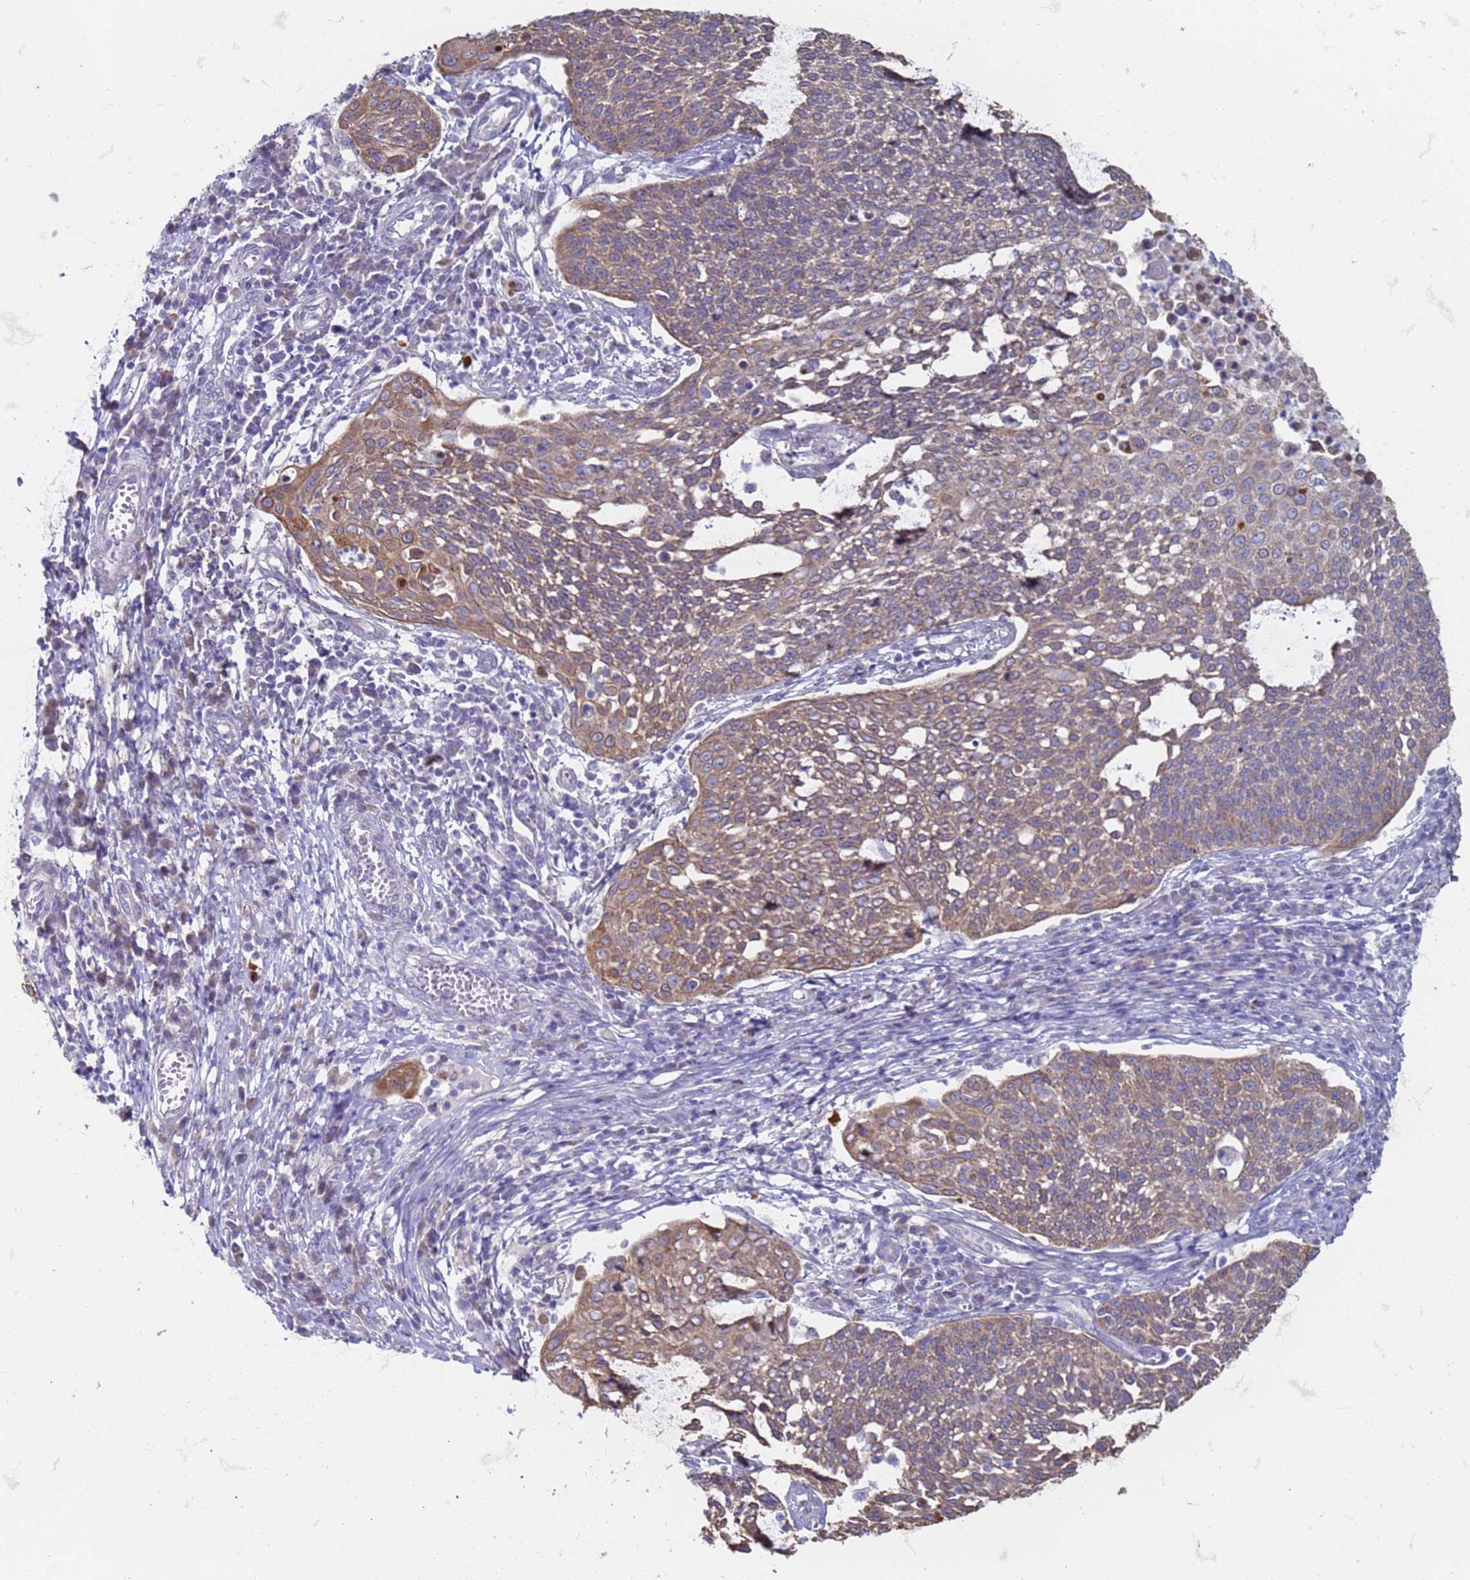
{"staining": {"intensity": "moderate", "quantity": "25%-75%", "location": "cytoplasmic/membranous"}, "tissue": "cervical cancer", "cell_type": "Tumor cells", "image_type": "cancer", "snomed": [{"axis": "morphology", "description": "Squamous cell carcinoma, NOS"}, {"axis": "topography", "description": "Cervix"}], "caption": "This photomicrograph shows immunohistochemistry (IHC) staining of human cervical cancer (squamous cell carcinoma), with medium moderate cytoplasmic/membranous positivity in about 25%-75% of tumor cells.", "gene": "SUCO", "patient": {"sex": "female", "age": 34}}